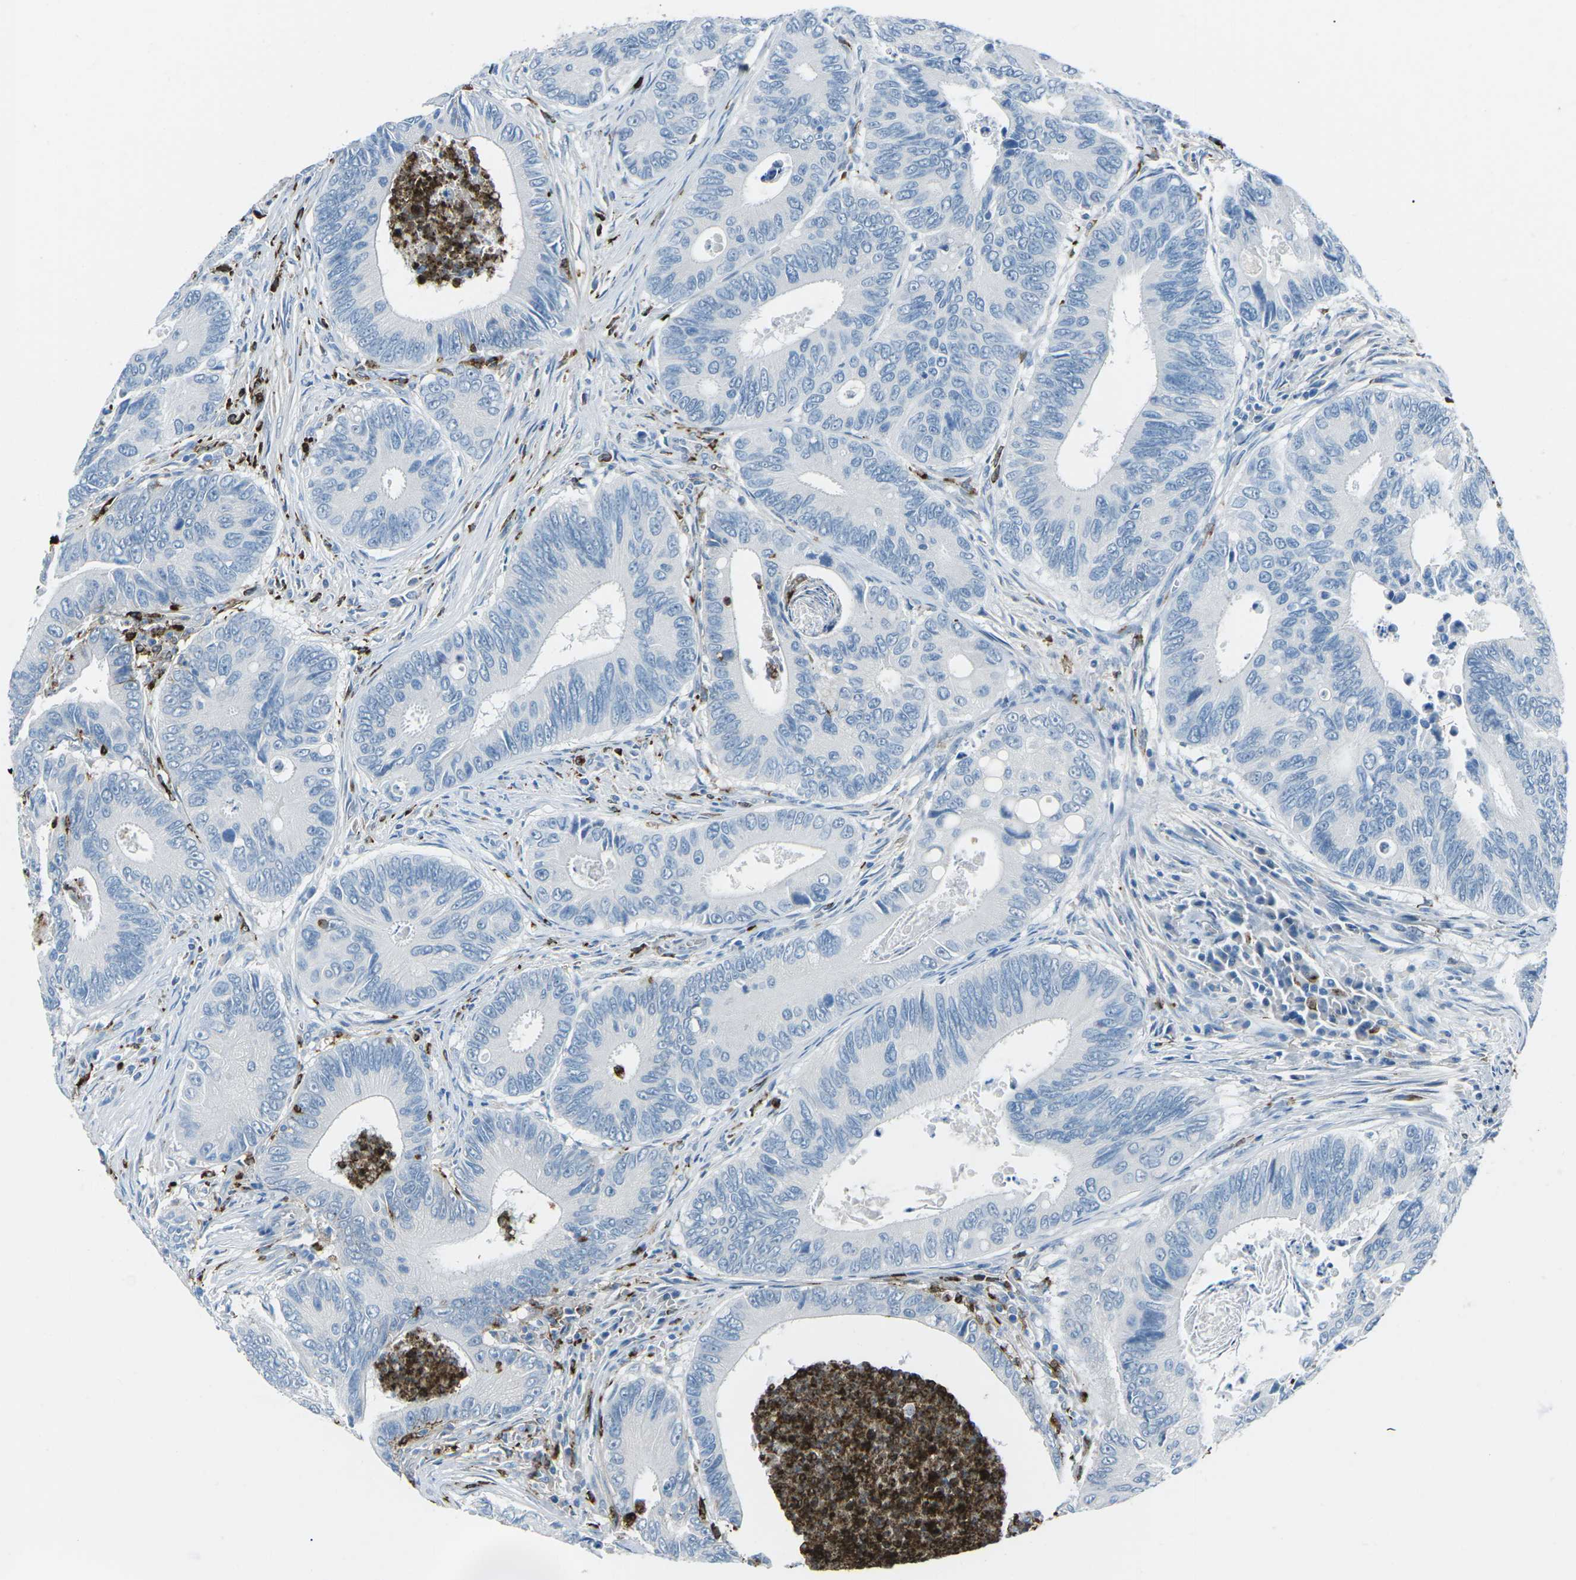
{"staining": {"intensity": "negative", "quantity": "none", "location": "none"}, "tissue": "colorectal cancer", "cell_type": "Tumor cells", "image_type": "cancer", "snomed": [{"axis": "morphology", "description": "Inflammation, NOS"}, {"axis": "morphology", "description": "Adenocarcinoma, NOS"}, {"axis": "topography", "description": "Colon"}], "caption": "IHC photomicrograph of human colorectal adenocarcinoma stained for a protein (brown), which demonstrates no staining in tumor cells. (Stains: DAB immunohistochemistry with hematoxylin counter stain, Microscopy: brightfield microscopy at high magnification).", "gene": "FCN1", "patient": {"sex": "male", "age": 72}}